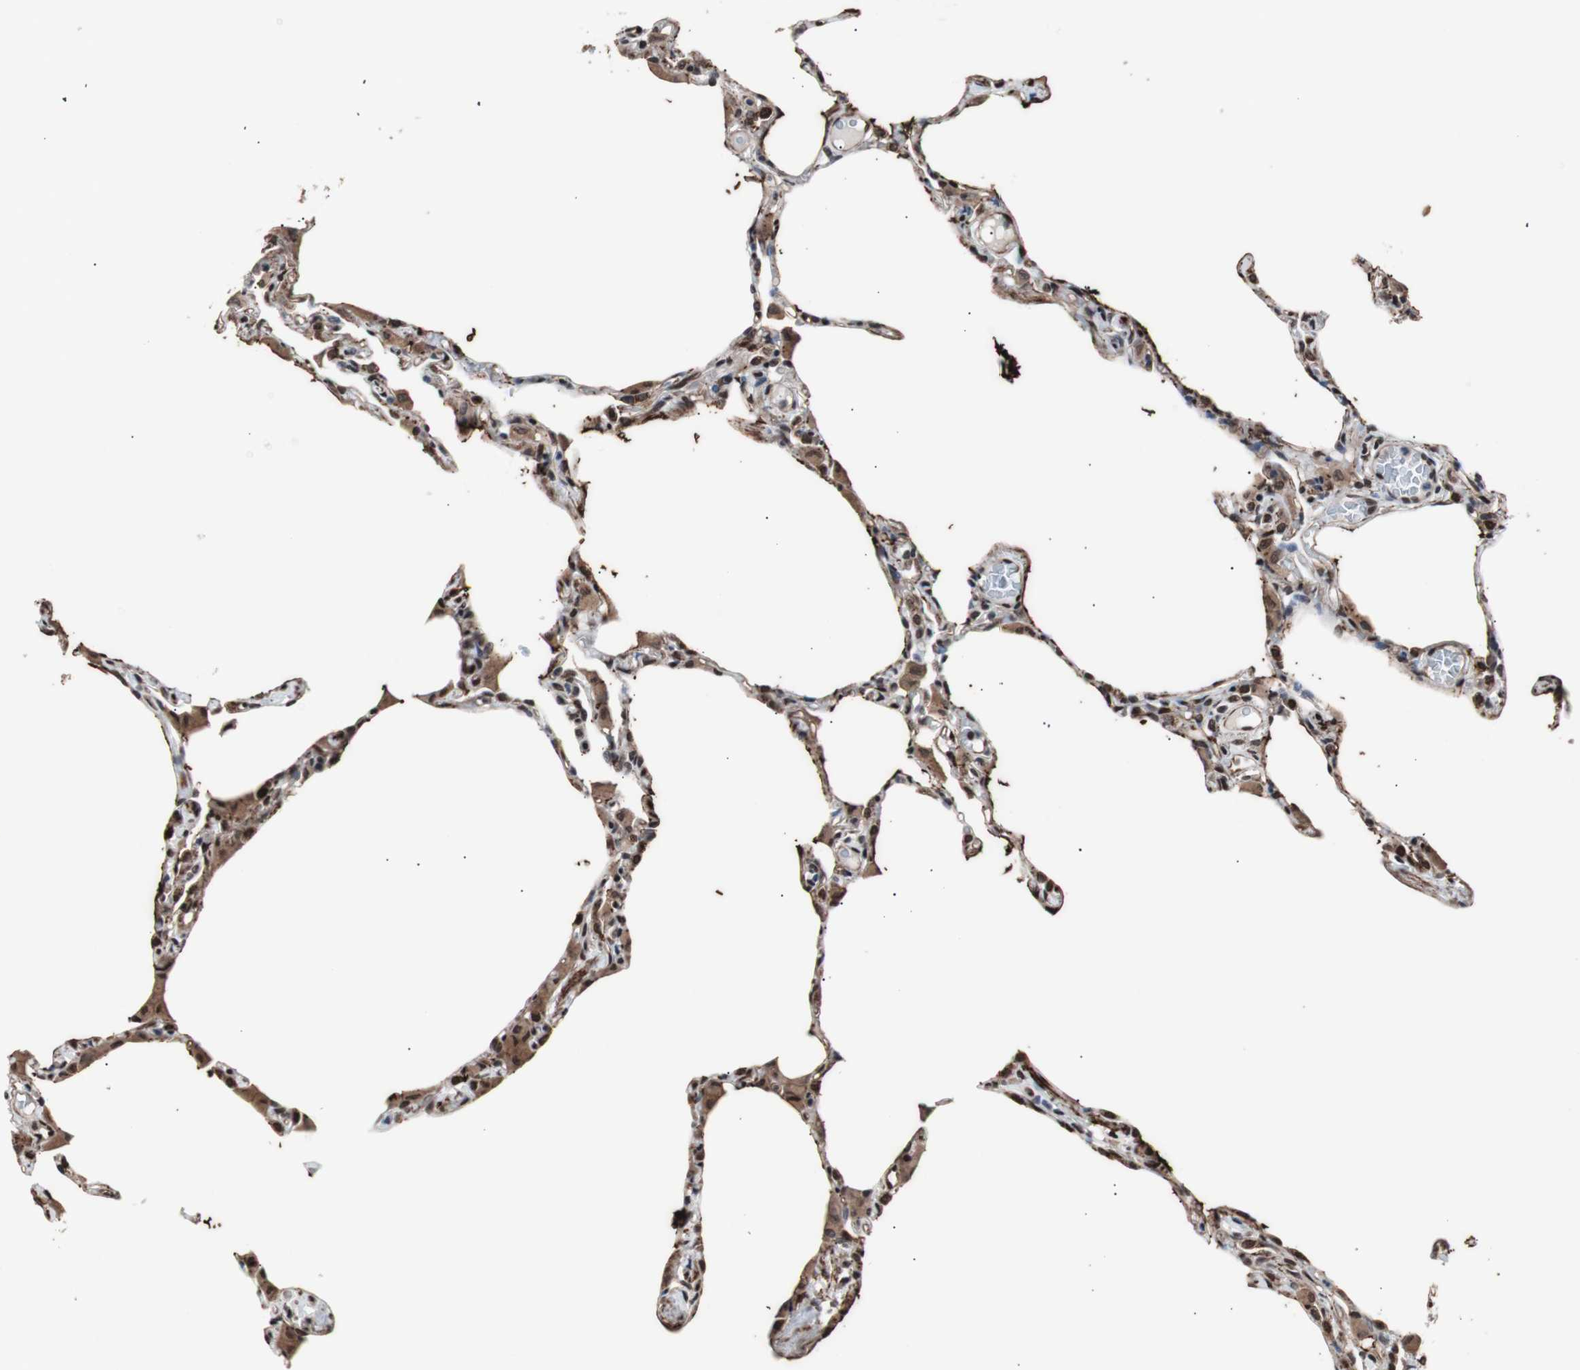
{"staining": {"intensity": "moderate", "quantity": "25%-75%", "location": "nuclear"}, "tissue": "lung", "cell_type": "Alveolar cells", "image_type": "normal", "snomed": [{"axis": "morphology", "description": "Normal tissue, NOS"}, {"axis": "topography", "description": "Lung"}], "caption": "Lung stained with IHC demonstrates moderate nuclear positivity in approximately 25%-75% of alveolar cells.", "gene": "POGZ", "patient": {"sex": "female", "age": 49}}